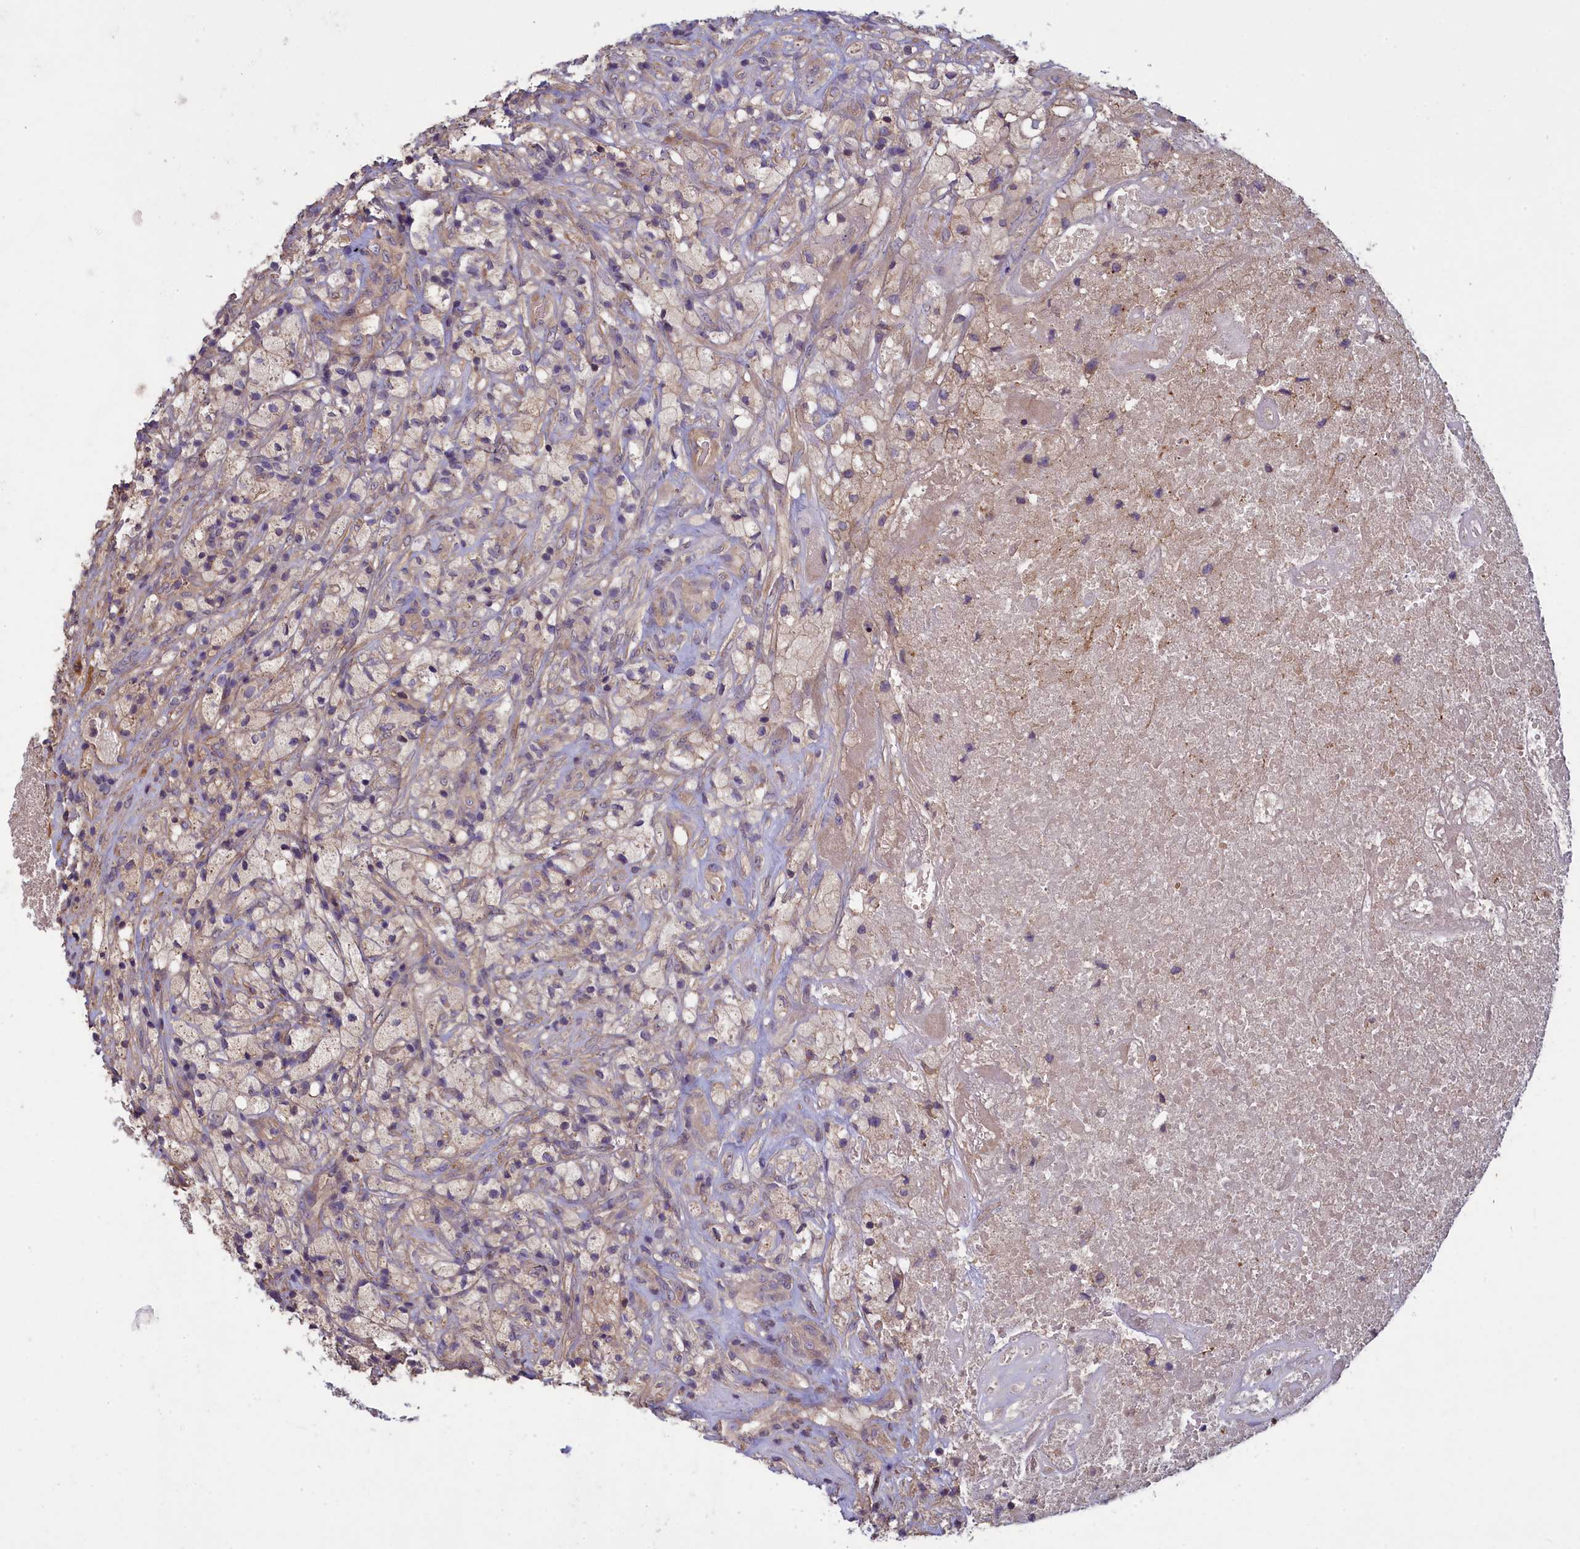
{"staining": {"intensity": "weak", "quantity": "<25%", "location": "cytoplasmic/membranous"}, "tissue": "glioma", "cell_type": "Tumor cells", "image_type": "cancer", "snomed": [{"axis": "morphology", "description": "Glioma, malignant, High grade"}, {"axis": "topography", "description": "Brain"}], "caption": "A micrograph of glioma stained for a protein shows no brown staining in tumor cells.", "gene": "NUDT6", "patient": {"sex": "male", "age": 69}}